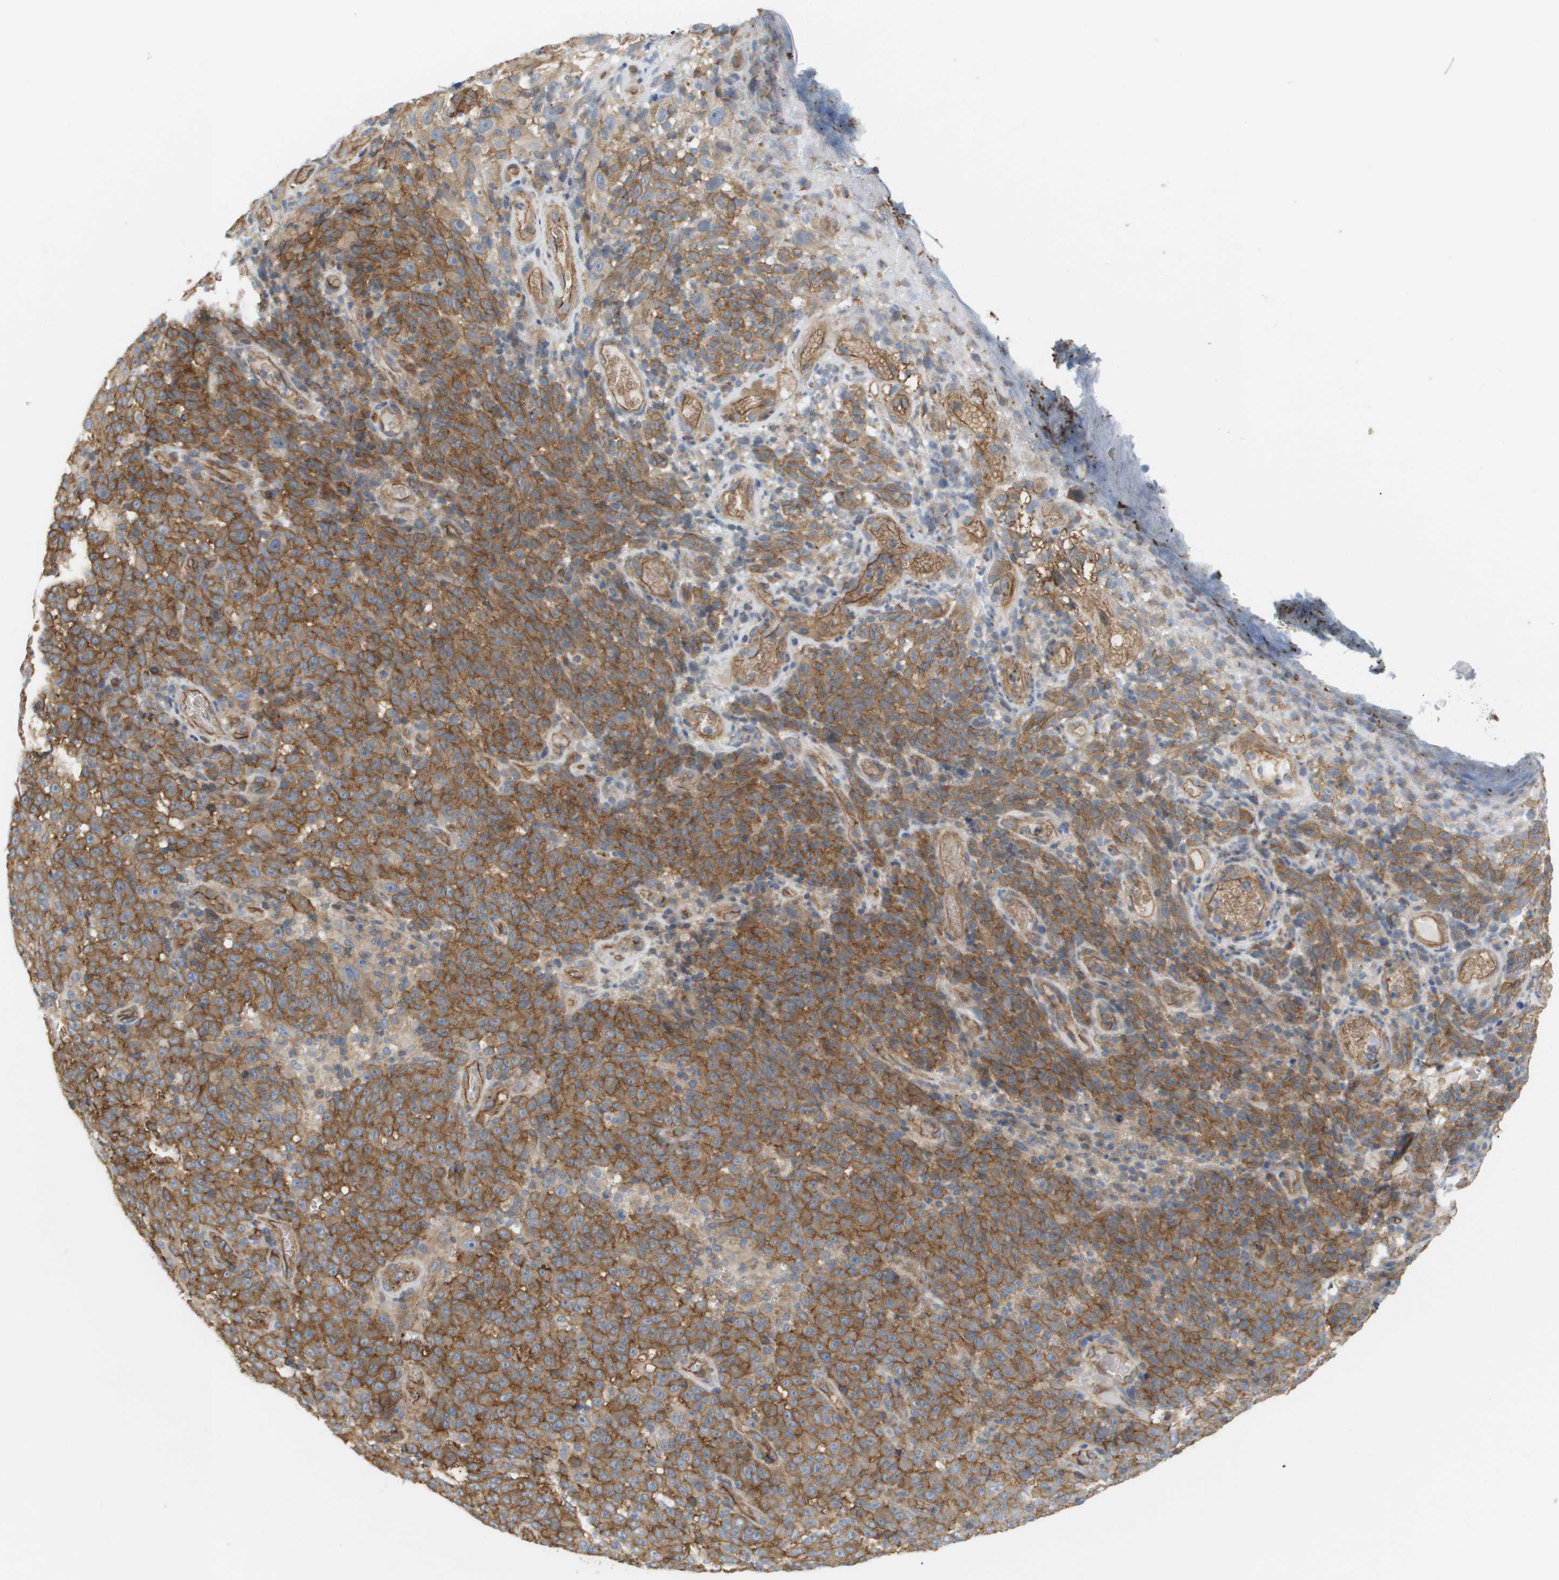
{"staining": {"intensity": "moderate", "quantity": ">75%", "location": "cytoplasmic/membranous"}, "tissue": "melanoma", "cell_type": "Tumor cells", "image_type": "cancer", "snomed": [{"axis": "morphology", "description": "Malignant melanoma, NOS"}, {"axis": "topography", "description": "Skin"}], "caption": "DAB (3,3'-diaminobenzidine) immunohistochemical staining of human melanoma exhibits moderate cytoplasmic/membranous protein staining in approximately >75% of tumor cells. (DAB (3,3'-diaminobenzidine) IHC with brightfield microscopy, high magnification).", "gene": "SGMS2", "patient": {"sex": "female", "age": 82}}